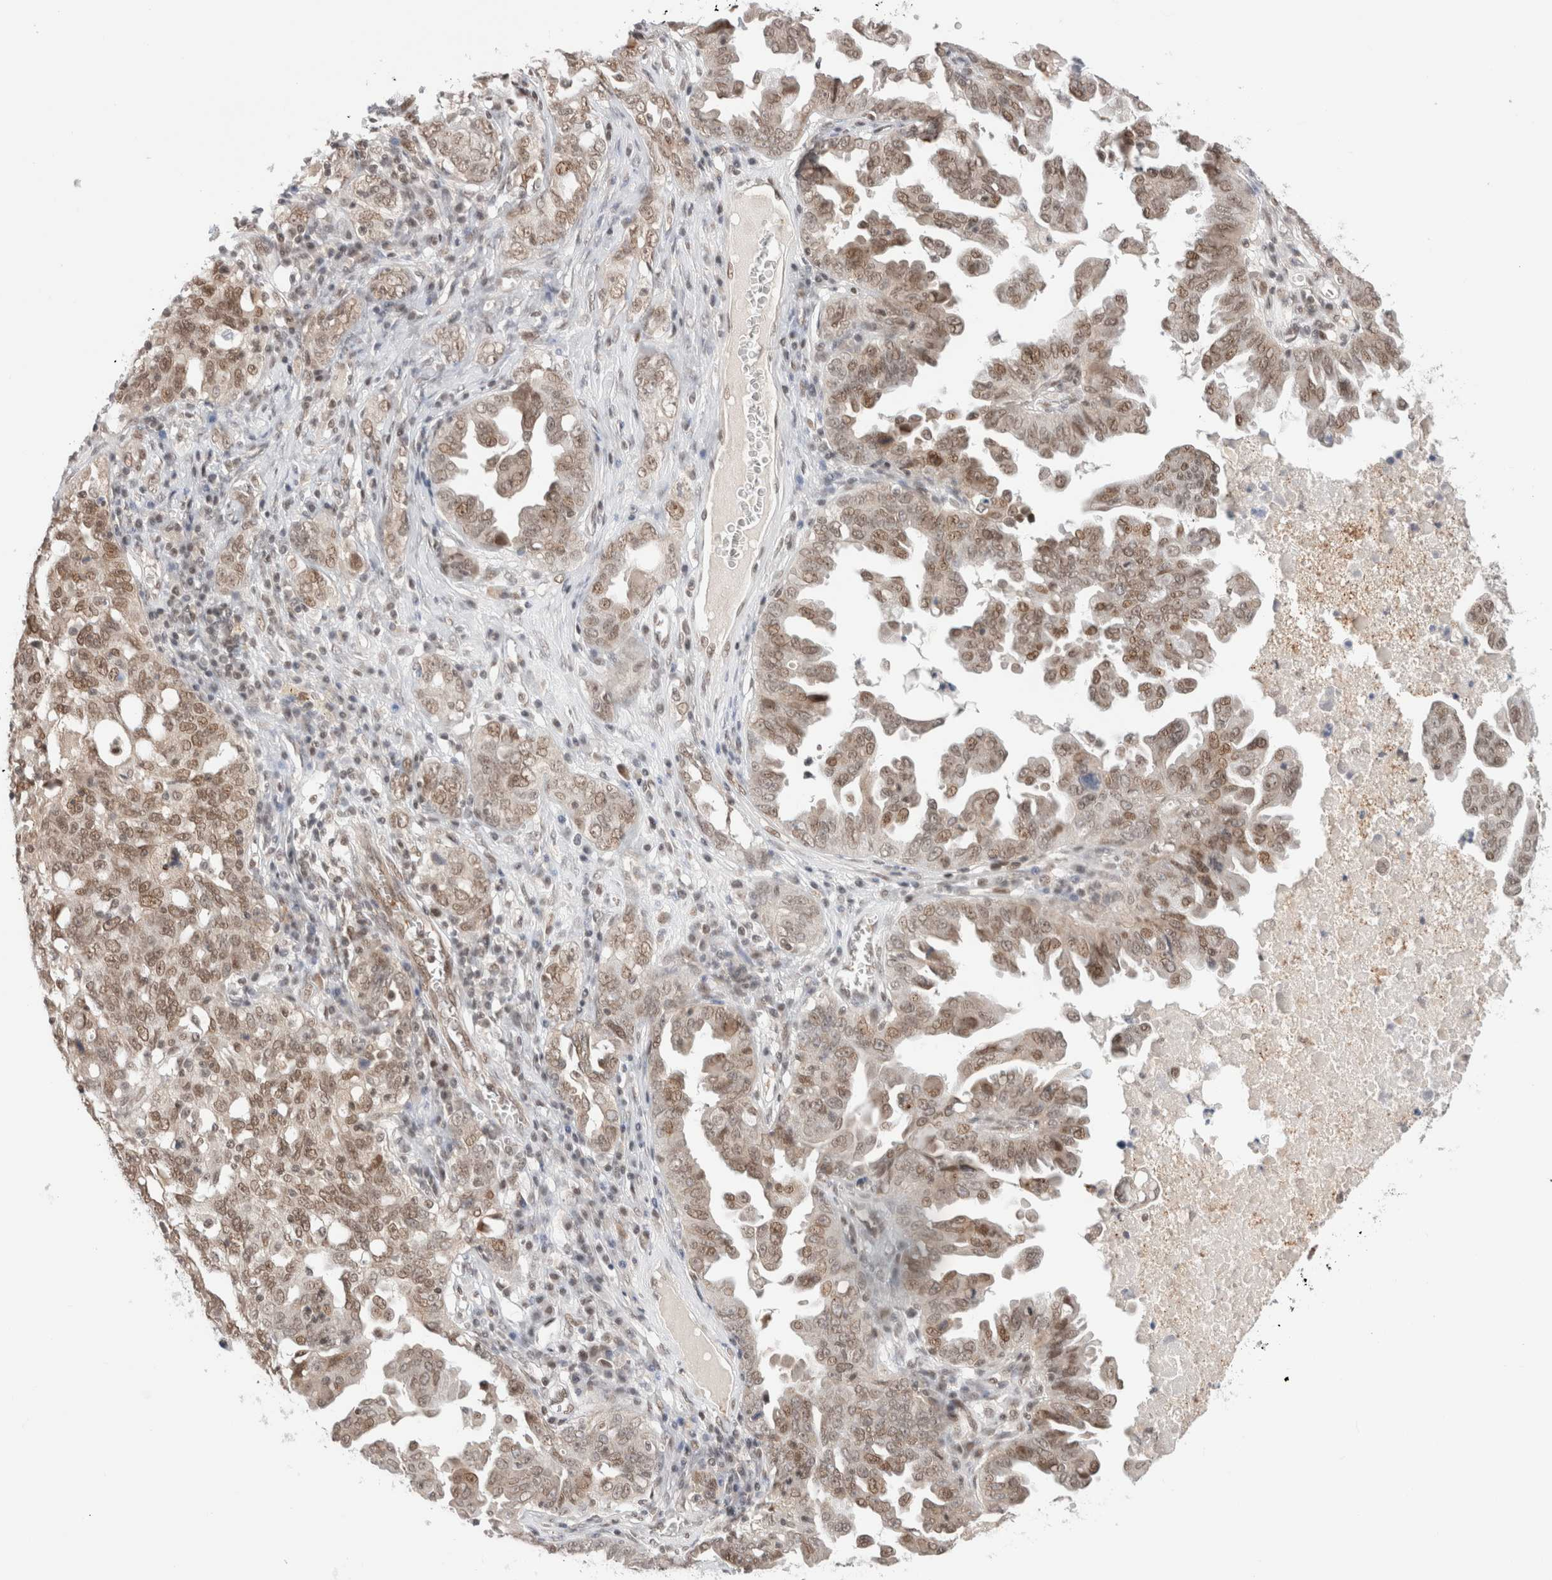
{"staining": {"intensity": "moderate", "quantity": ">75%", "location": "nuclear"}, "tissue": "ovarian cancer", "cell_type": "Tumor cells", "image_type": "cancer", "snomed": [{"axis": "morphology", "description": "Carcinoma, endometroid"}, {"axis": "topography", "description": "Ovary"}], "caption": "Ovarian cancer was stained to show a protein in brown. There is medium levels of moderate nuclear positivity in approximately >75% of tumor cells.", "gene": "GATAD2A", "patient": {"sex": "female", "age": 62}}